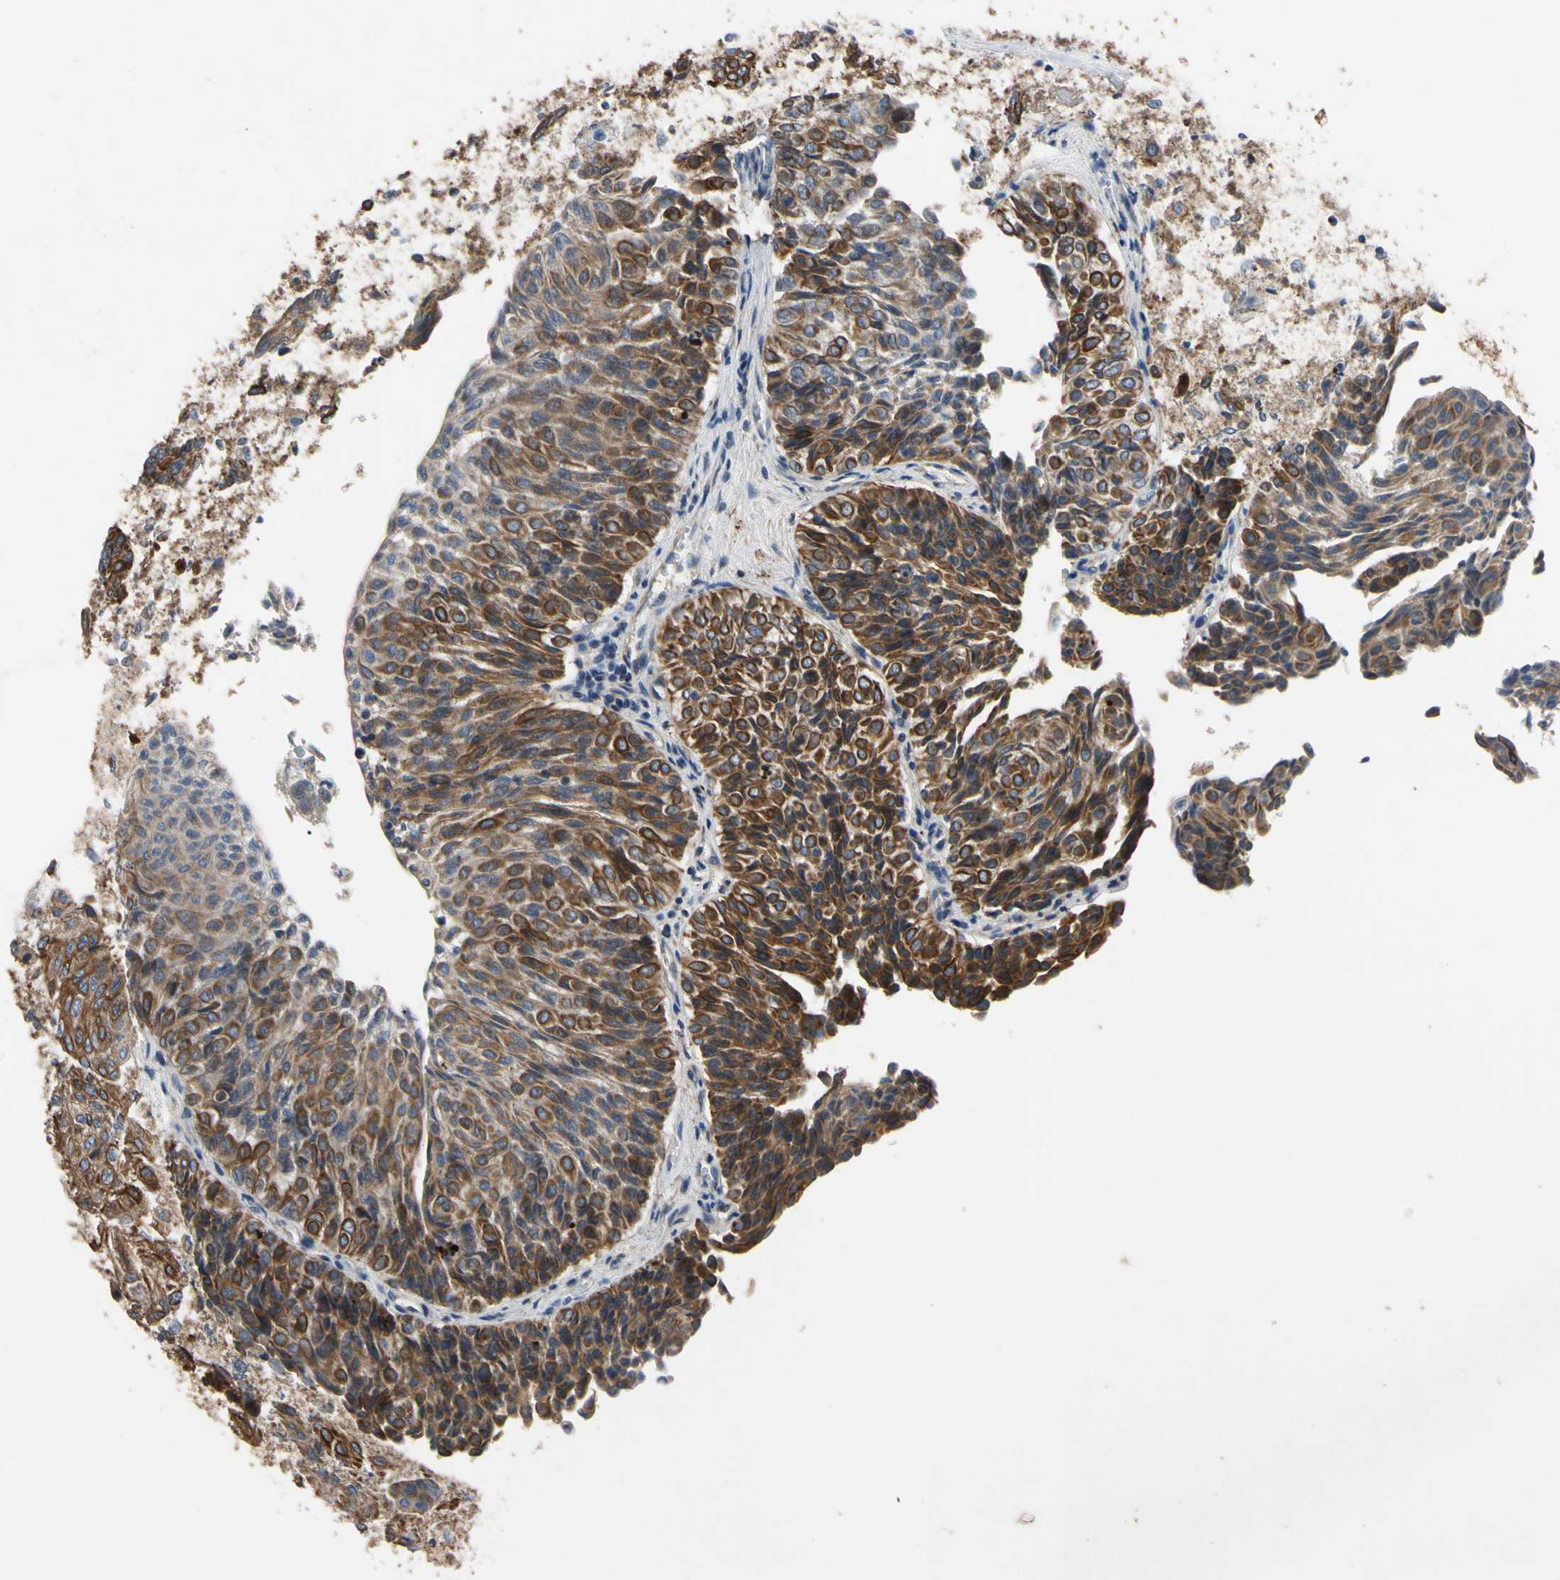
{"staining": {"intensity": "strong", "quantity": ">75%", "location": "cytoplasmic/membranous"}, "tissue": "urothelial cancer", "cell_type": "Tumor cells", "image_type": "cancer", "snomed": [{"axis": "morphology", "description": "Urothelial carcinoma, Low grade"}, {"axis": "topography", "description": "Urinary bladder"}], "caption": "Brown immunohistochemical staining in urothelial carcinoma (low-grade) exhibits strong cytoplasmic/membranous staining in approximately >75% of tumor cells. The staining was performed using DAB (3,3'-diaminobenzidine), with brown indicating positive protein expression. Nuclei are stained blue with hematoxylin.", "gene": "PNKD", "patient": {"sex": "male", "age": 78}}